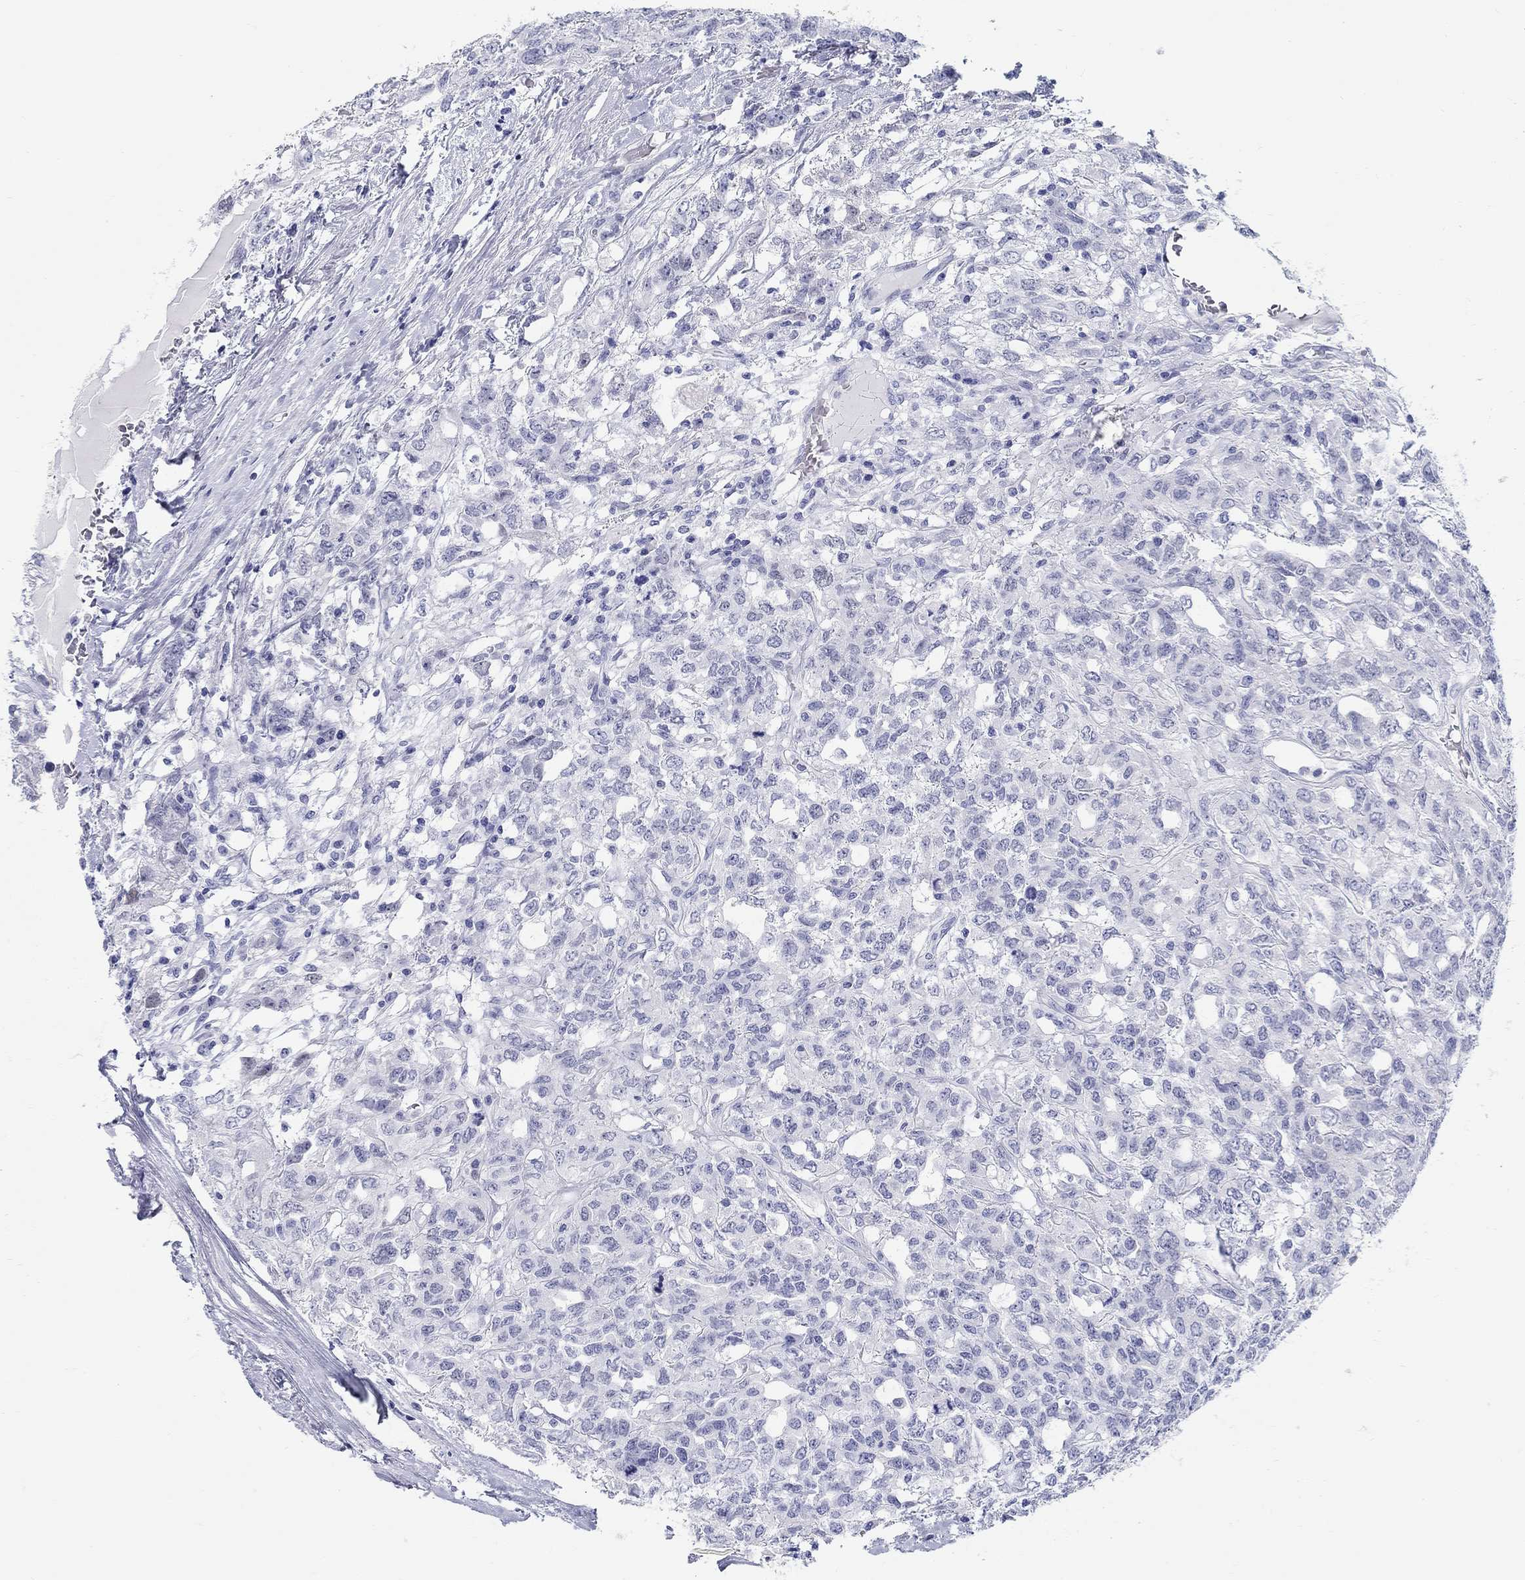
{"staining": {"intensity": "negative", "quantity": "none", "location": "none"}, "tissue": "testis cancer", "cell_type": "Tumor cells", "image_type": "cancer", "snomed": [{"axis": "morphology", "description": "Seminoma, NOS"}, {"axis": "topography", "description": "Testis"}], "caption": "The photomicrograph reveals no significant positivity in tumor cells of testis seminoma.", "gene": "LAMP5", "patient": {"sex": "male", "age": 52}}